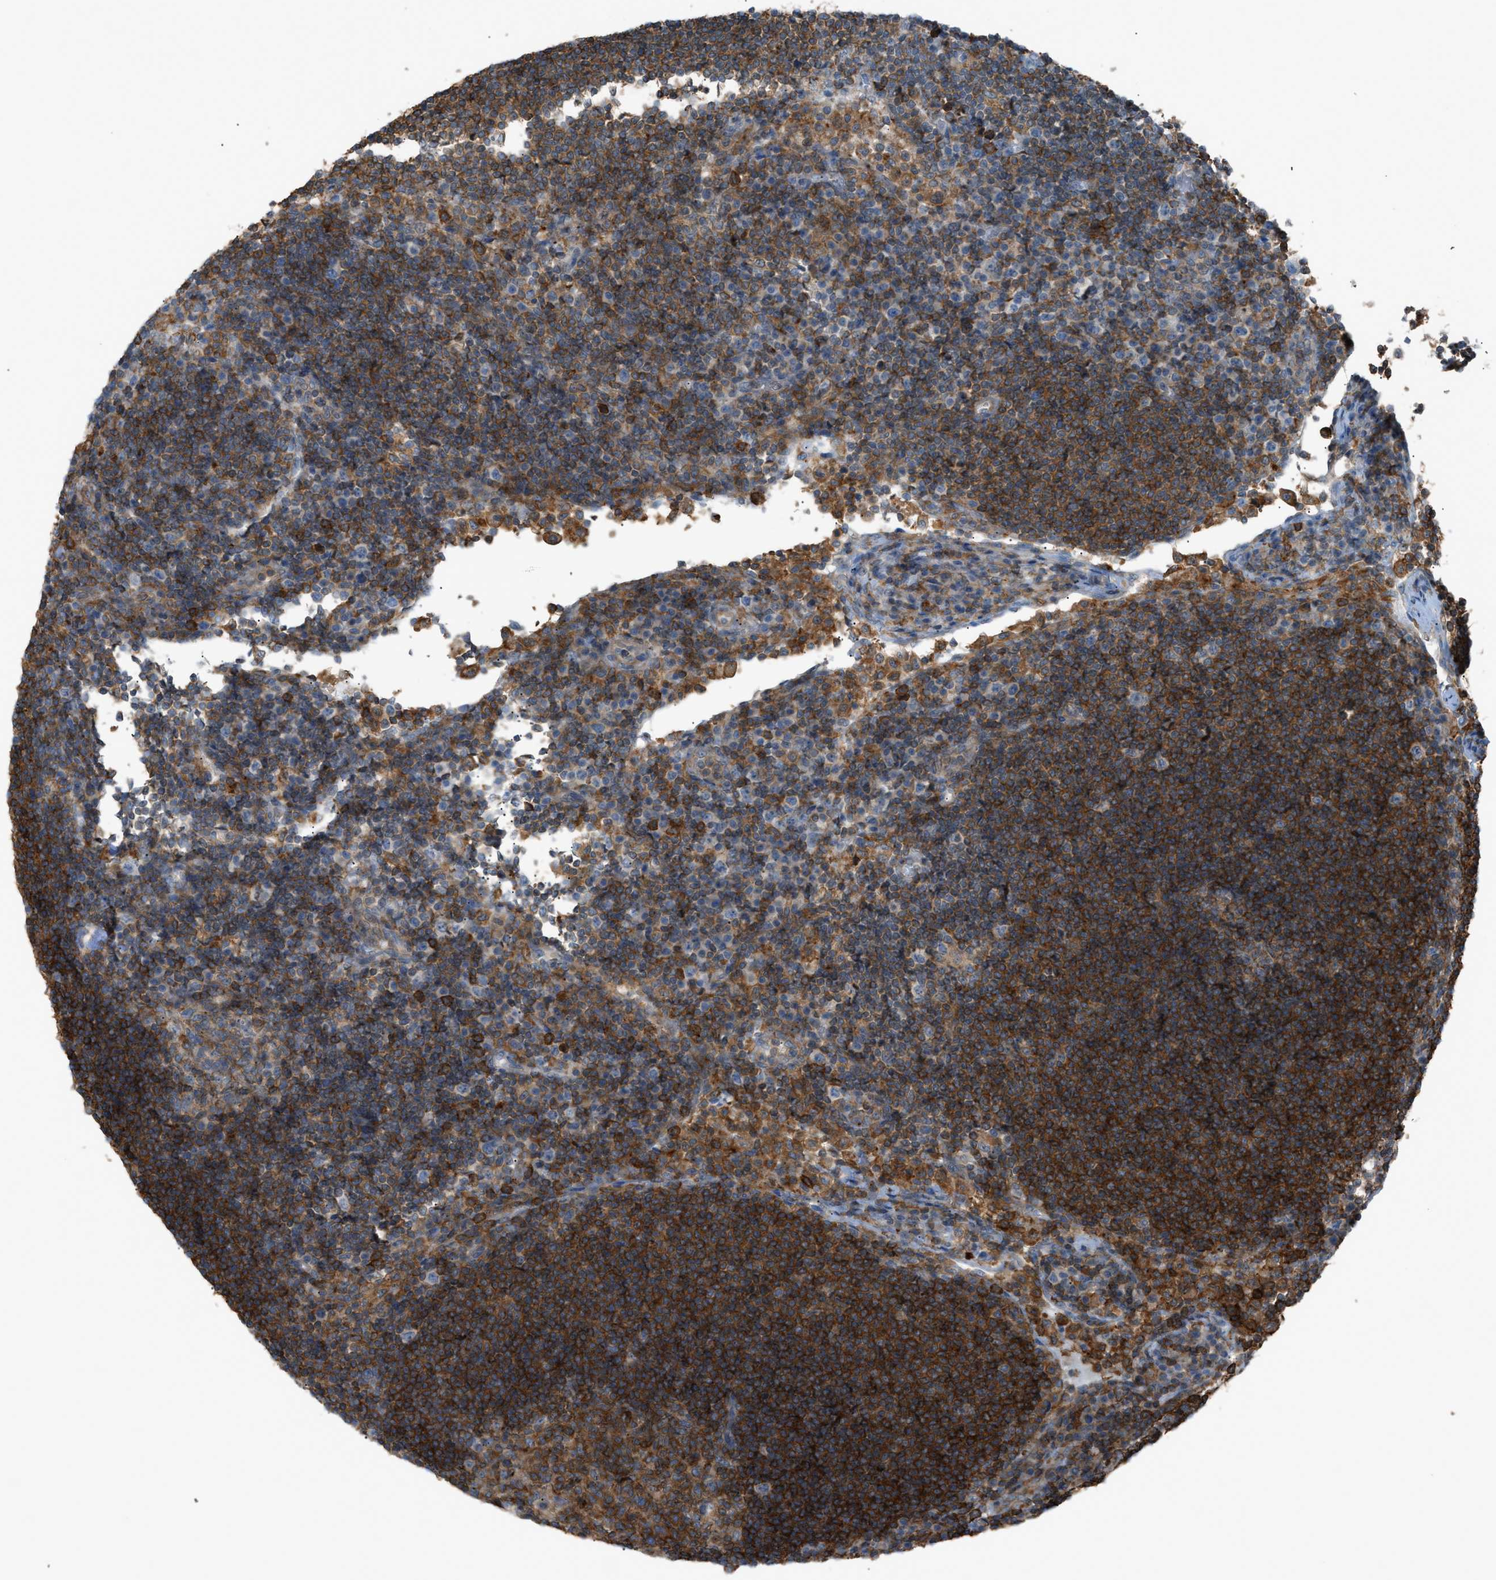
{"staining": {"intensity": "strong", "quantity": "25%-75%", "location": "cytoplasmic/membranous"}, "tissue": "lymph node", "cell_type": "Germinal center cells", "image_type": "normal", "snomed": [{"axis": "morphology", "description": "Normal tissue, NOS"}, {"axis": "topography", "description": "Lymph node"}], "caption": "The immunohistochemical stain highlights strong cytoplasmic/membranous expression in germinal center cells of unremarkable lymph node.", "gene": "DYRK1A", "patient": {"sex": "female", "age": 53}}